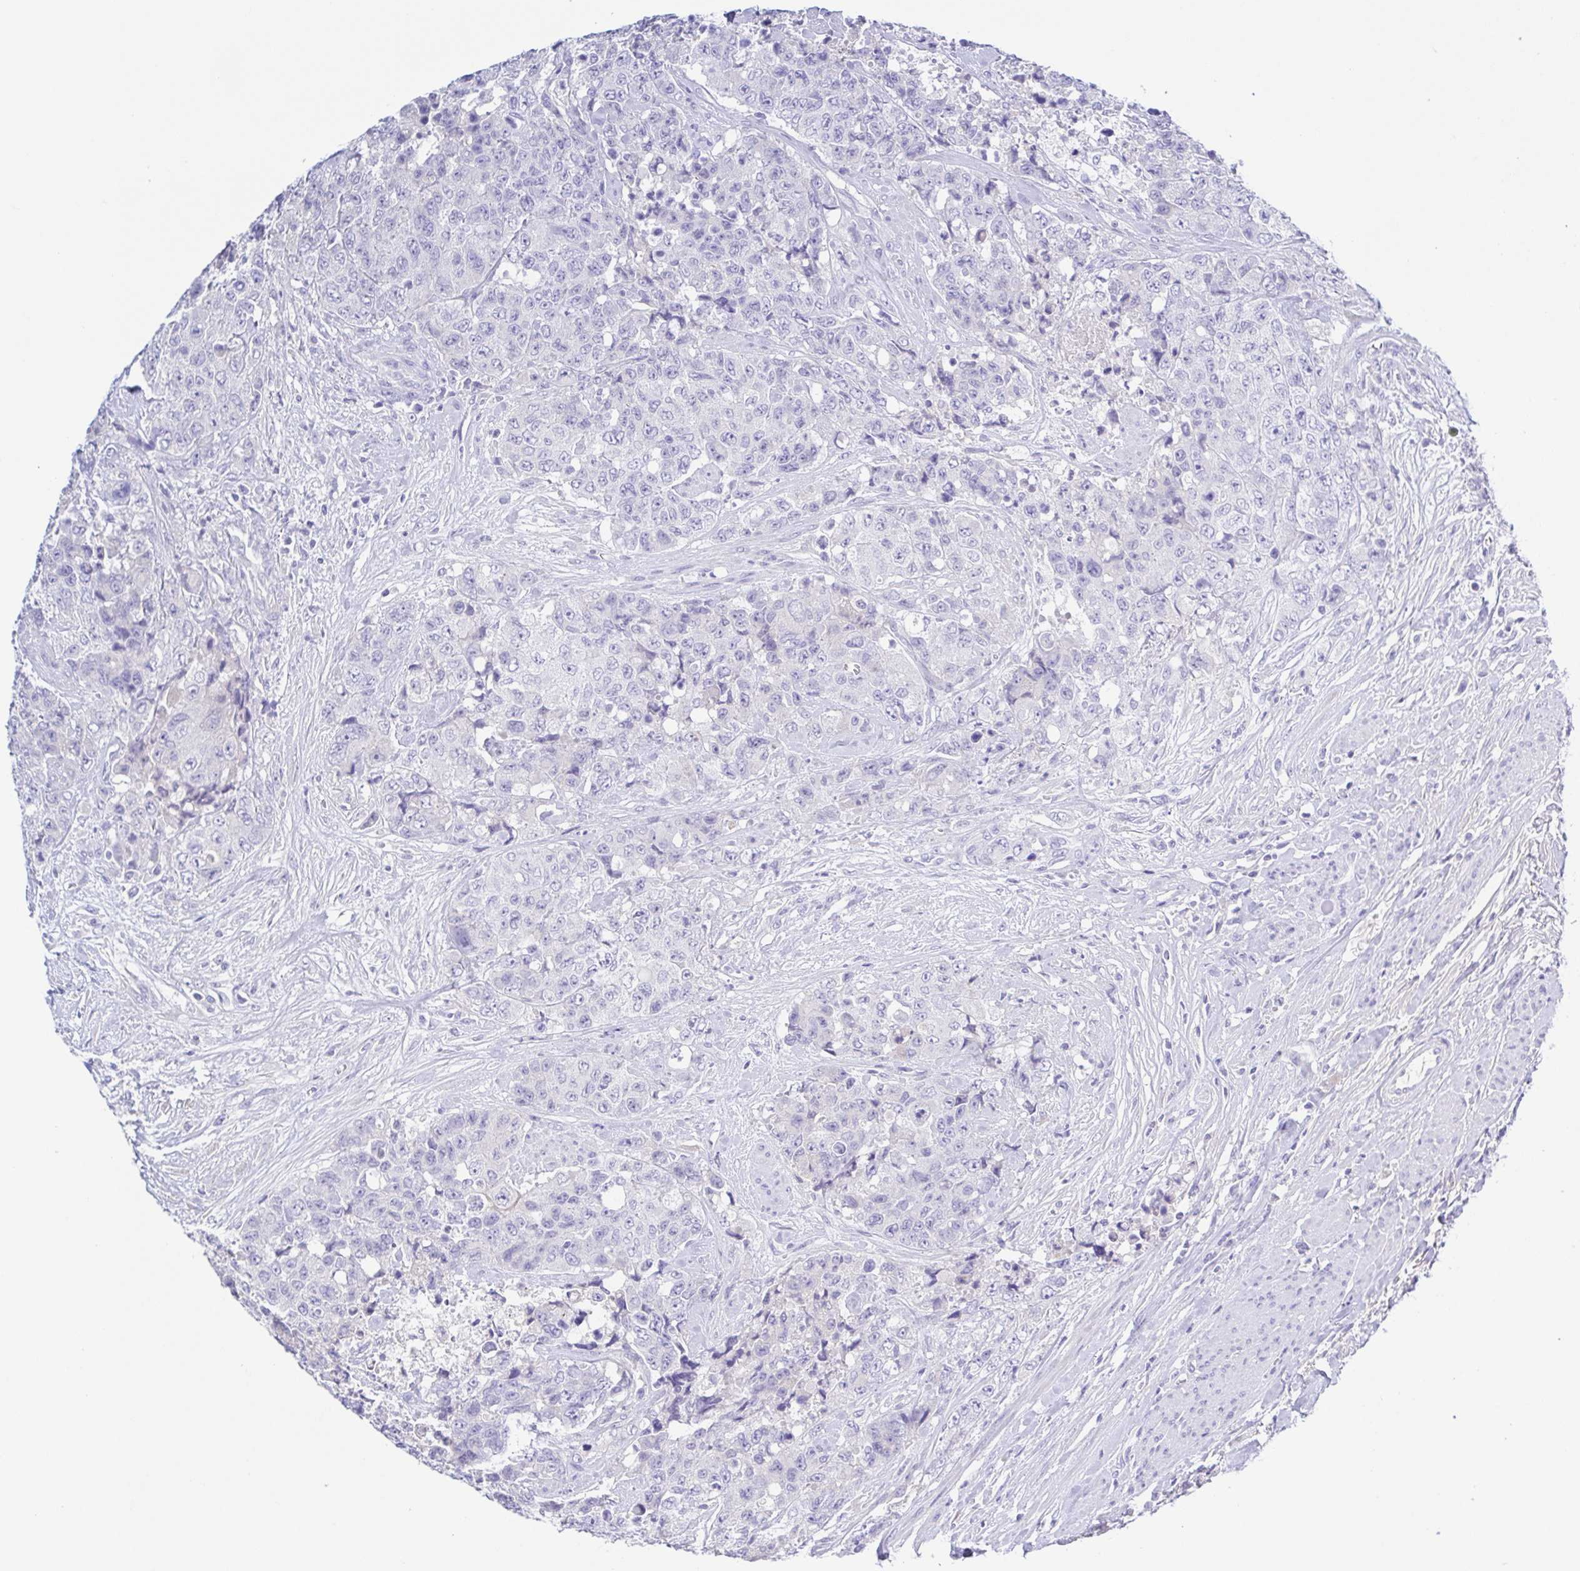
{"staining": {"intensity": "negative", "quantity": "none", "location": "none"}, "tissue": "urothelial cancer", "cell_type": "Tumor cells", "image_type": "cancer", "snomed": [{"axis": "morphology", "description": "Urothelial carcinoma, High grade"}, {"axis": "topography", "description": "Urinary bladder"}], "caption": "There is no significant staining in tumor cells of urothelial carcinoma (high-grade). (DAB (3,3'-diaminobenzidine) immunohistochemistry visualized using brightfield microscopy, high magnification).", "gene": "A1BG", "patient": {"sex": "female", "age": 78}}